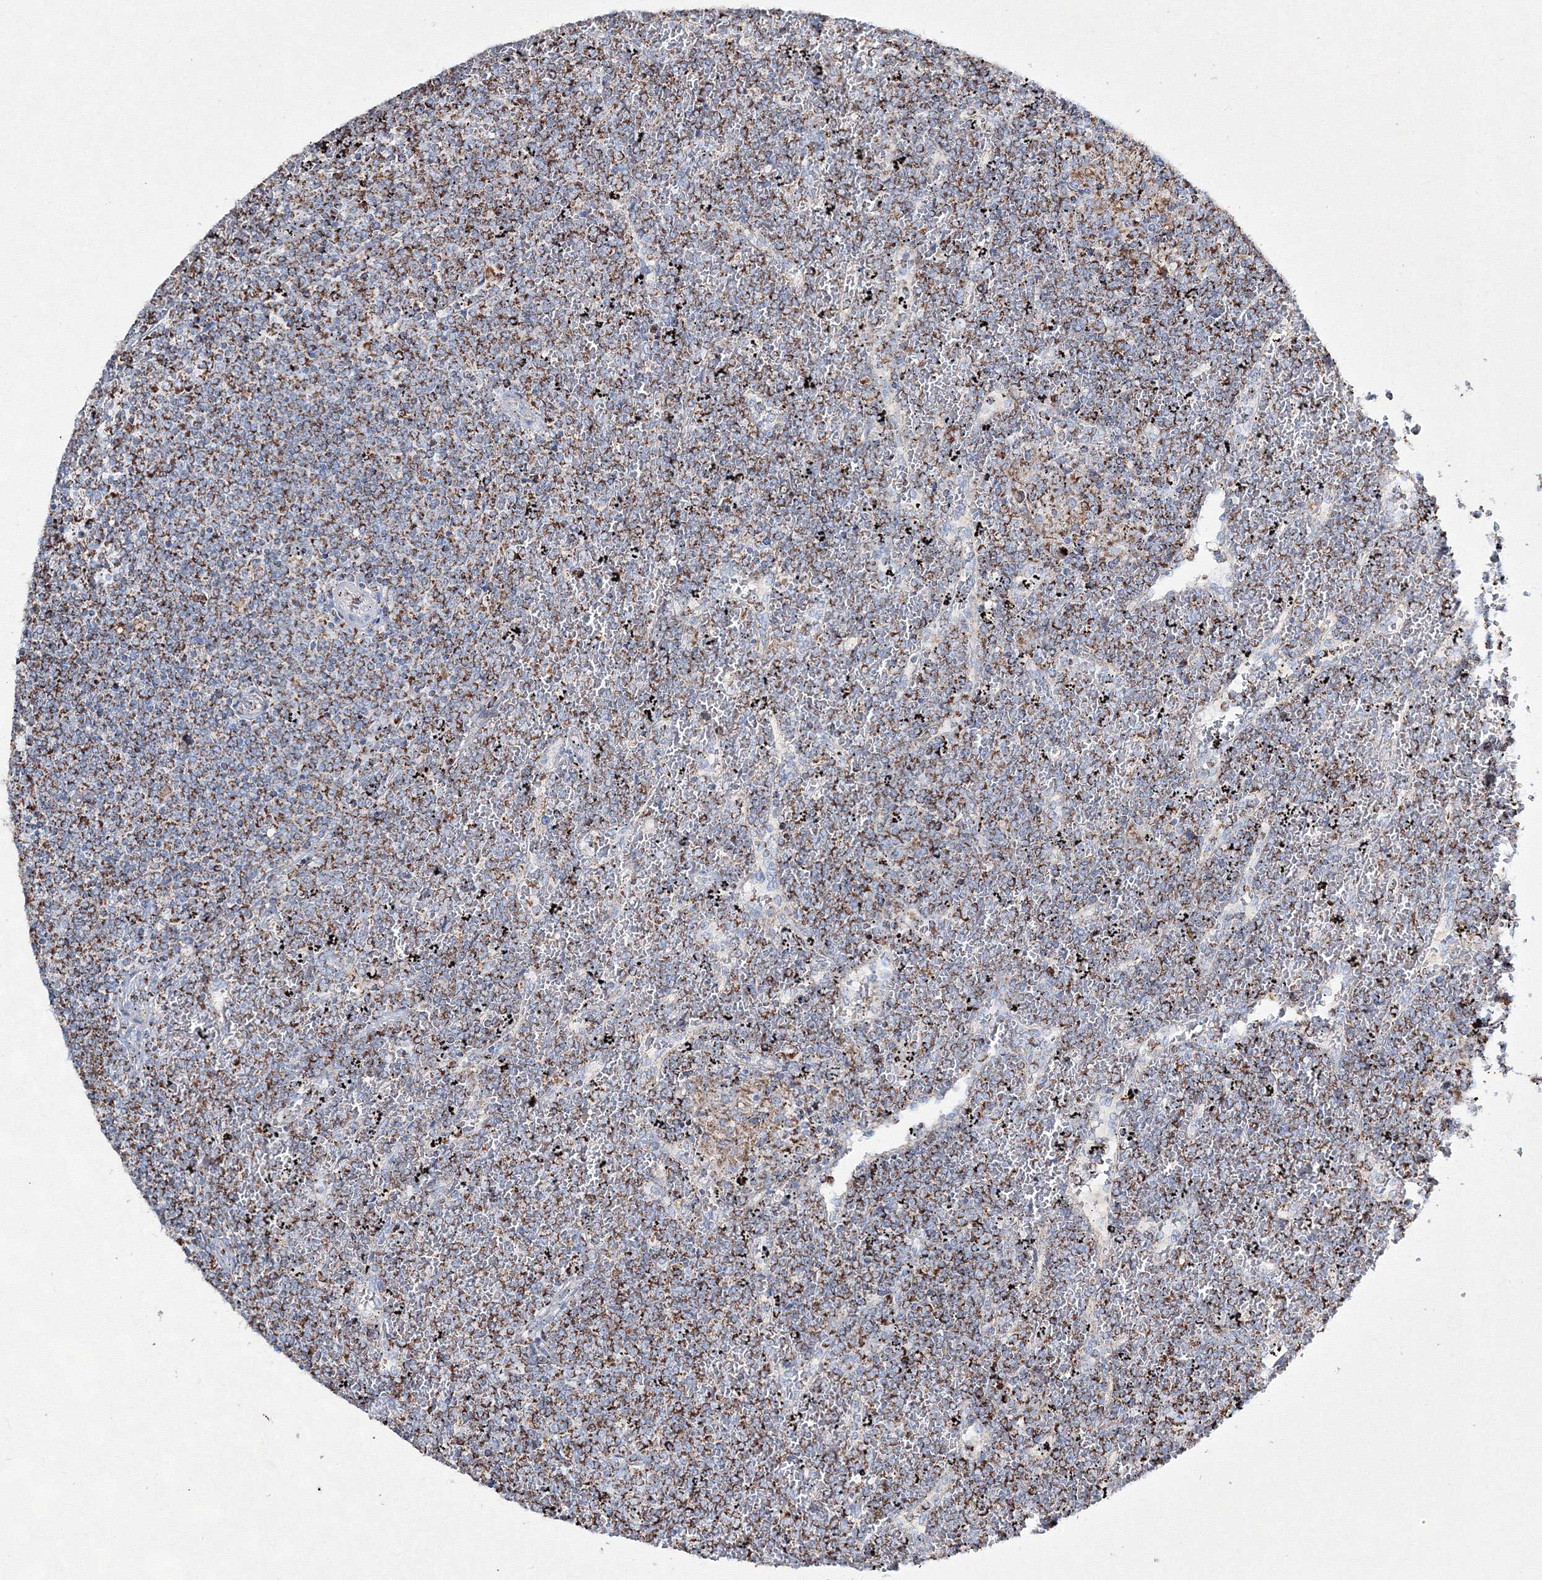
{"staining": {"intensity": "moderate", "quantity": ">75%", "location": "cytoplasmic/membranous"}, "tissue": "lymphoma", "cell_type": "Tumor cells", "image_type": "cancer", "snomed": [{"axis": "morphology", "description": "Malignant lymphoma, non-Hodgkin's type, Low grade"}, {"axis": "topography", "description": "Spleen"}], "caption": "Human malignant lymphoma, non-Hodgkin's type (low-grade) stained with a brown dye reveals moderate cytoplasmic/membranous positive staining in about >75% of tumor cells.", "gene": "IGSF9", "patient": {"sex": "female", "age": 19}}